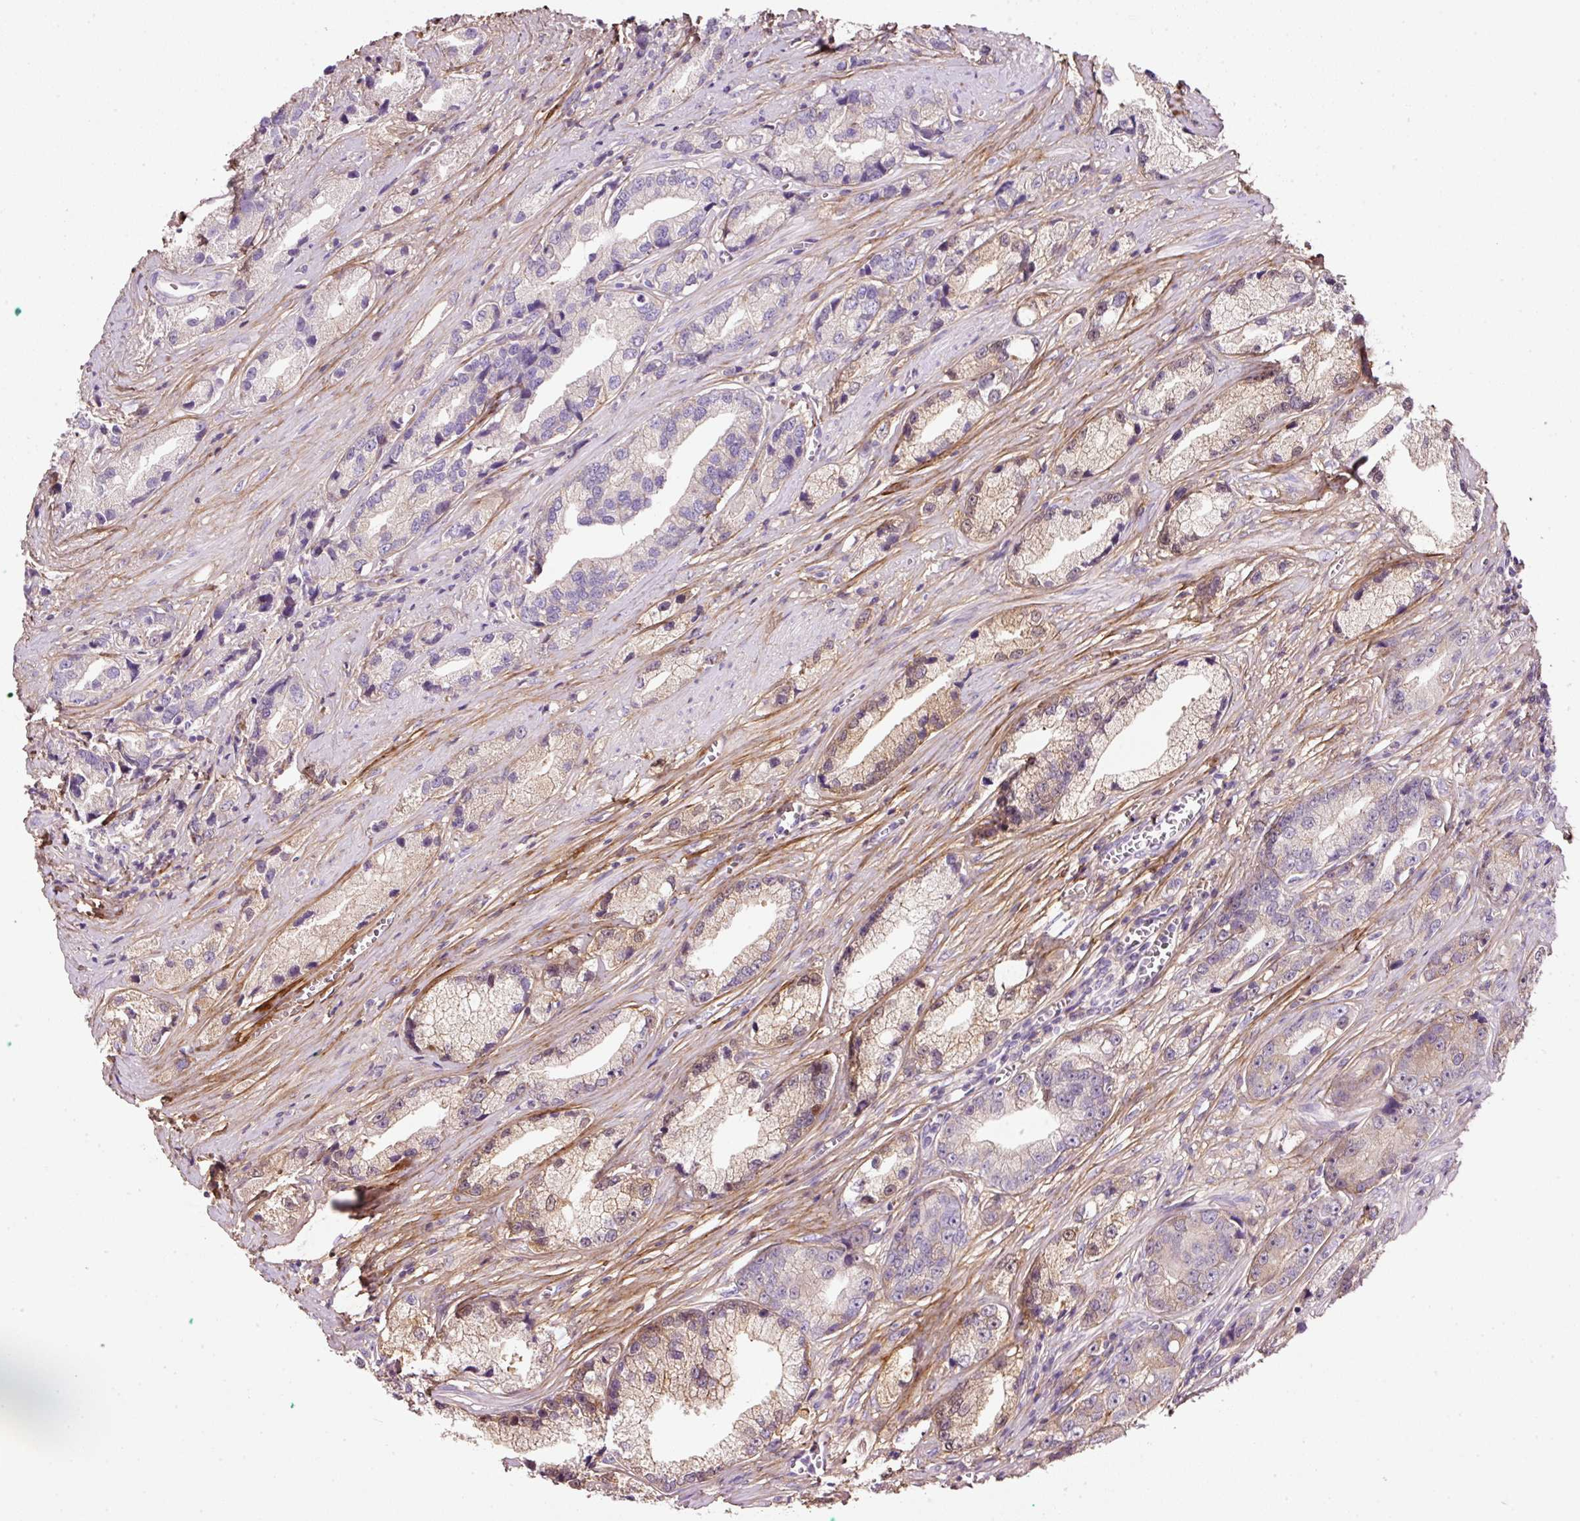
{"staining": {"intensity": "moderate", "quantity": "<25%", "location": "cytoplasmic/membranous,nuclear"}, "tissue": "prostate cancer", "cell_type": "Tumor cells", "image_type": "cancer", "snomed": [{"axis": "morphology", "description": "Adenocarcinoma, High grade"}, {"axis": "topography", "description": "Prostate"}], "caption": "Prostate cancer (adenocarcinoma (high-grade)) stained with a brown dye exhibits moderate cytoplasmic/membranous and nuclear positive positivity in approximately <25% of tumor cells.", "gene": "SOS2", "patient": {"sex": "male", "age": 74}}